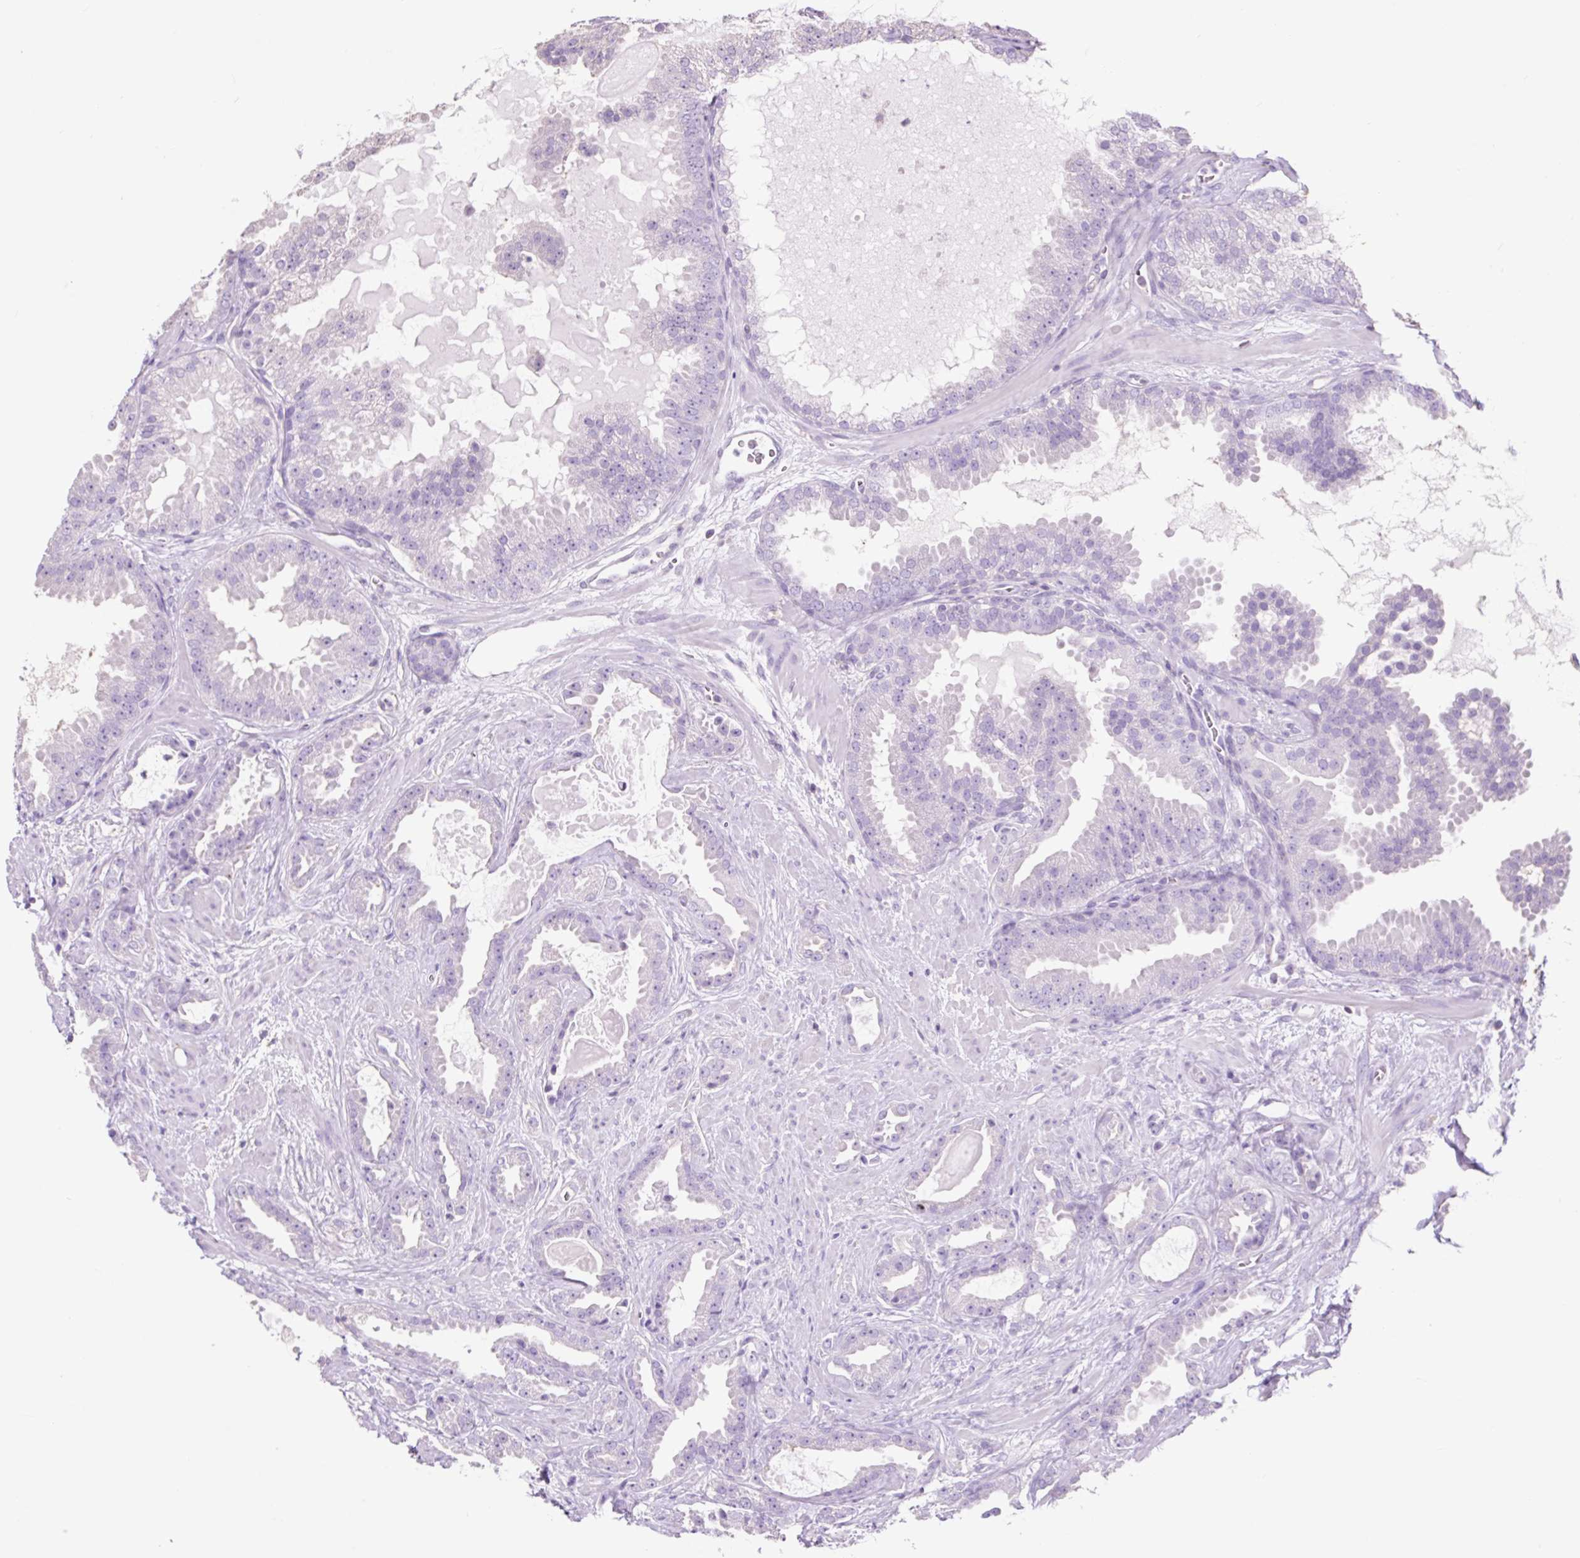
{"staining": {"intensity": "negative", "quantity": "none", "location": "none"}, "tissue": "prostate cancer", "cell_type": "Tumor cells", "image_type": "cancer", "snomed": [{"axis": "morphology", "description": "Adenocarcinoma, Low grade"}, {"axis": "topography", "description": "Prostate"}], "caption": "This micrograph is of low-grade adenocarcinoma (prostate) stained with immunohistochemistry (IHC) to label a protein in brown with the nuclei are counter-stained blue. There is no expression in tumor cells.", "gene": "OR10A7", "patient": {"sex": "male", "age": 62}}